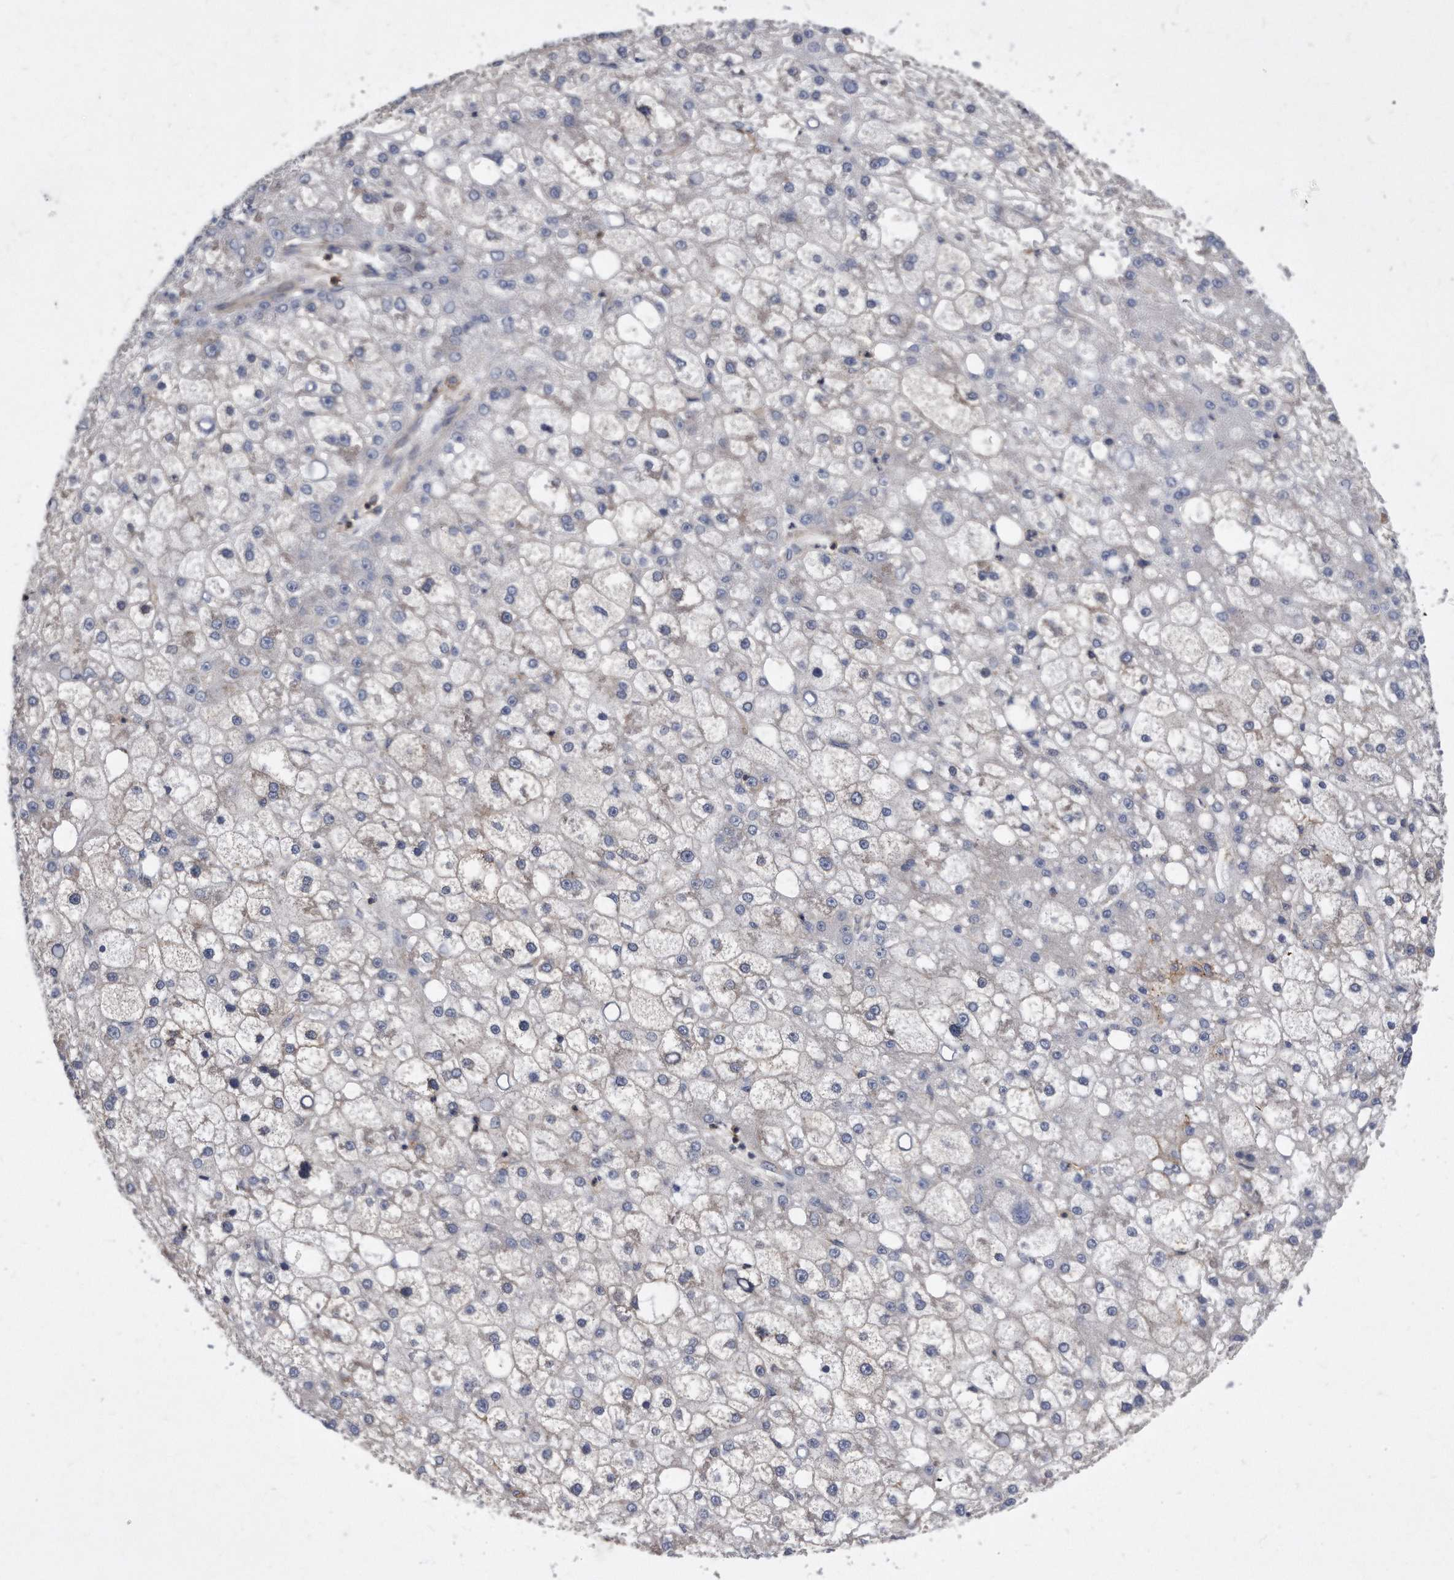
{"staining": {"intensity": "negative", "quantity": "none", "location": "none"}, "tissue": "liver cancer", "cell_type": "Tumor cells", "image_type": "cancer", "snomed": [{"axis": "morphology", "description": "Carcinoma, Hepatocellular, NOS"}, {"axis": "topography", "description": "Liver"}], "caption": "This photomicrograph is of hepatocellular carcinoma (liver) stained with immunohistochemistry to label a protein in brown with the nuclei are counter-stained blue. There is no expression in tumor cells.", "gene": "ATG5", "patient": {"sex": "male", "age": 67}}